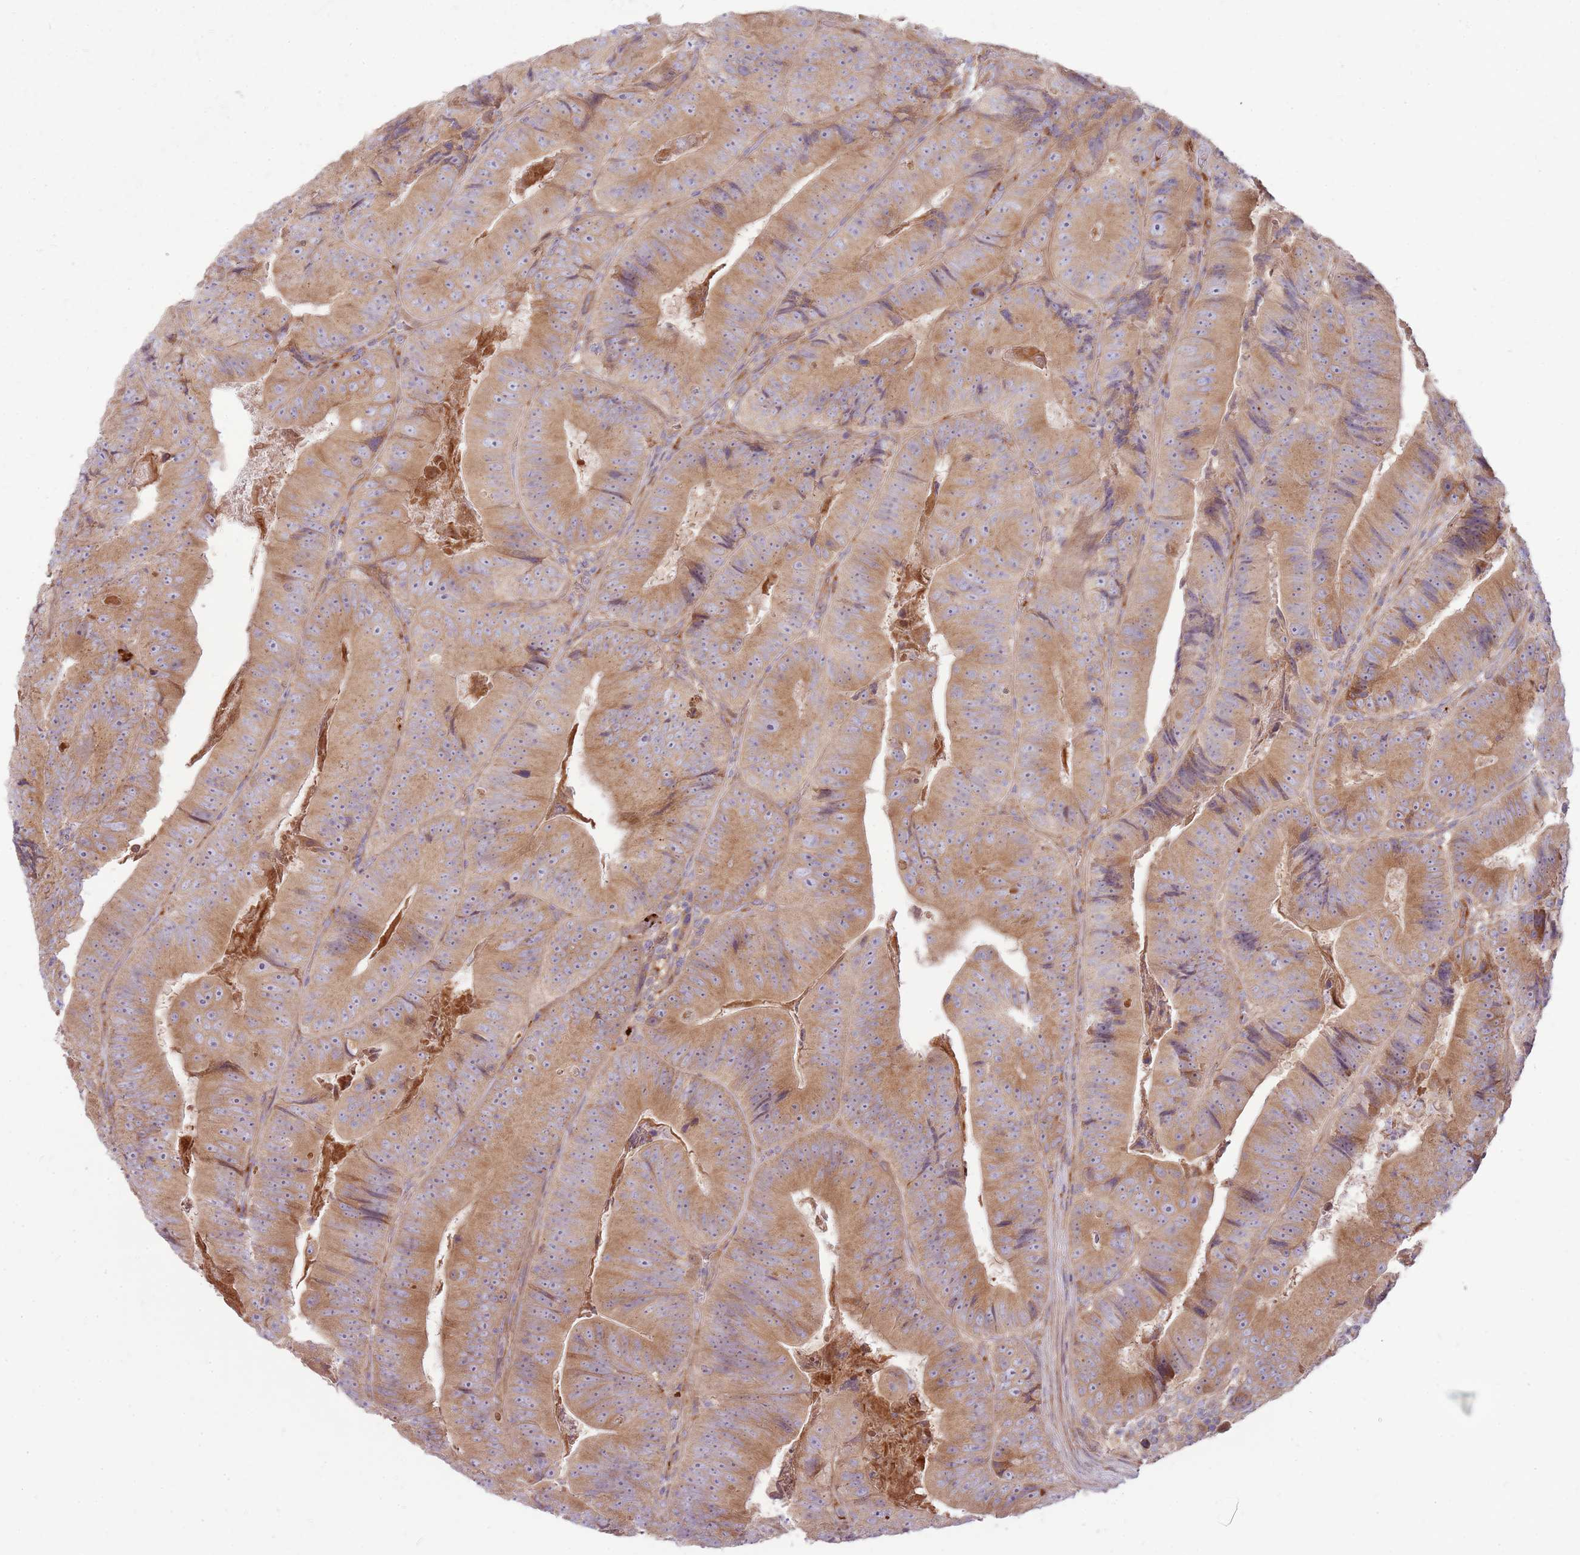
{"staining": {"intensity": "moderate", "quantity": ">75%", "location": "cytoplasmic/membranous"}, "tissue": "colorectal cancer", "cell_type": "Tumor cells", "image_type": "cancer", "snomed": [{"axis": "morphology", "description": "Adenocarcinoma, NOS"}, {"axis": "topography", "description": "Colon"}], "caption": "Colorectal cancer stained with a brown dye reveals moderate cytoplasmic/membranous positive staining in about >75% of tumor cells.", "gene": "EMC1", "patient": {"sex": "female", "age": 86}}